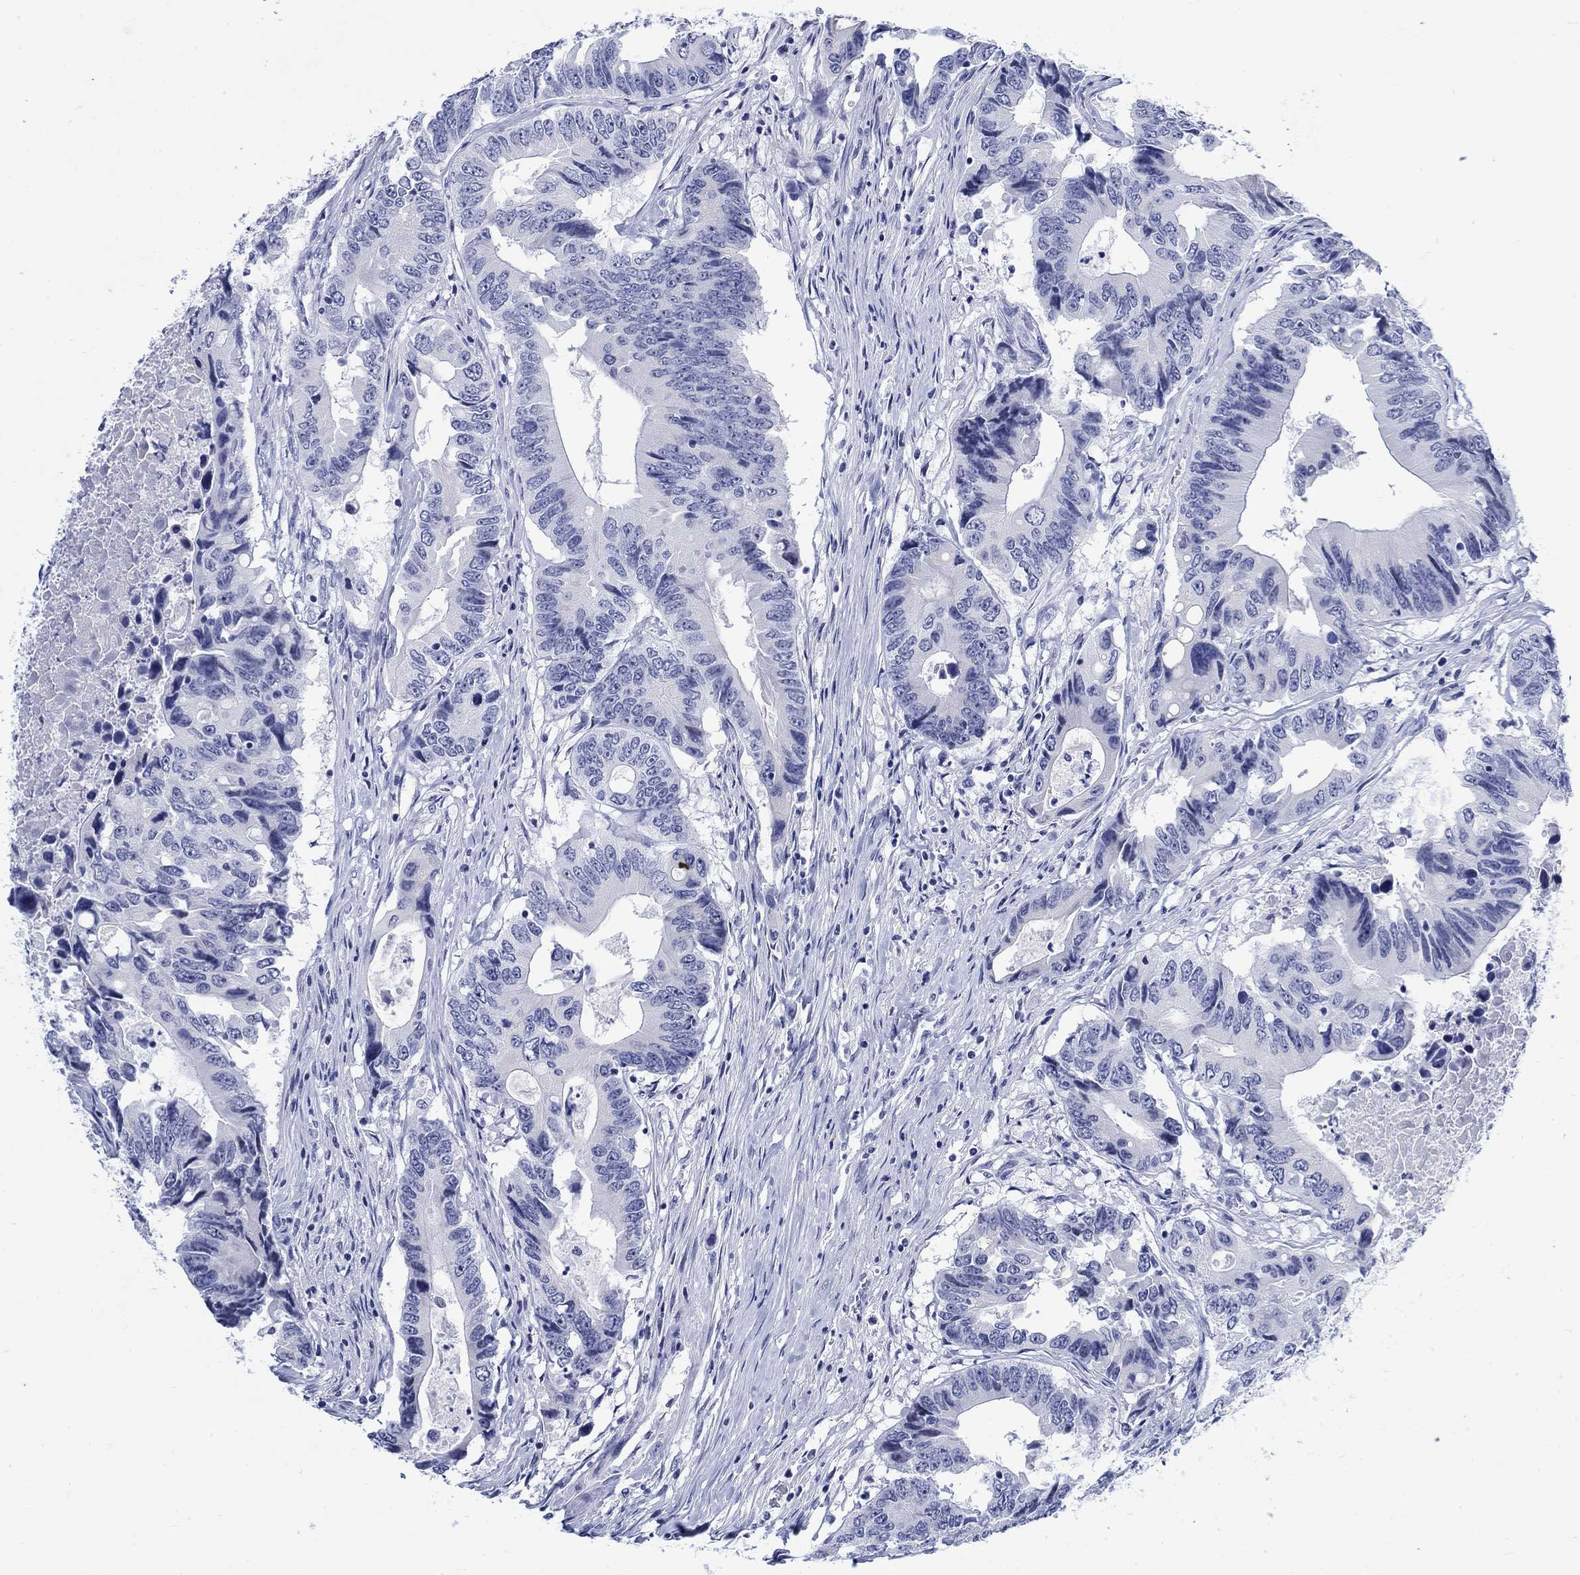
{"staining": {"intensity": "negative", "quantity": "none", "location": "none"}, "tissue": "colorectal cancer", "cell_type": "Tumor cells", "image_type": "cancer", "snomed": [{"axis": "morphology", "description": "Adenocarcinoma, NOS"}, {"axis": "topography", "description": "Colon"}], "caption": "Tumor cells show no significant staining in colorectal cancer. (Stains: DAB immunohistochemistry with hematoxylin counter stain, Microscopy: brightfield microscopy at high magnification).", "gene": "KRT76", "patient": {"sex": "female", "age": 90}}